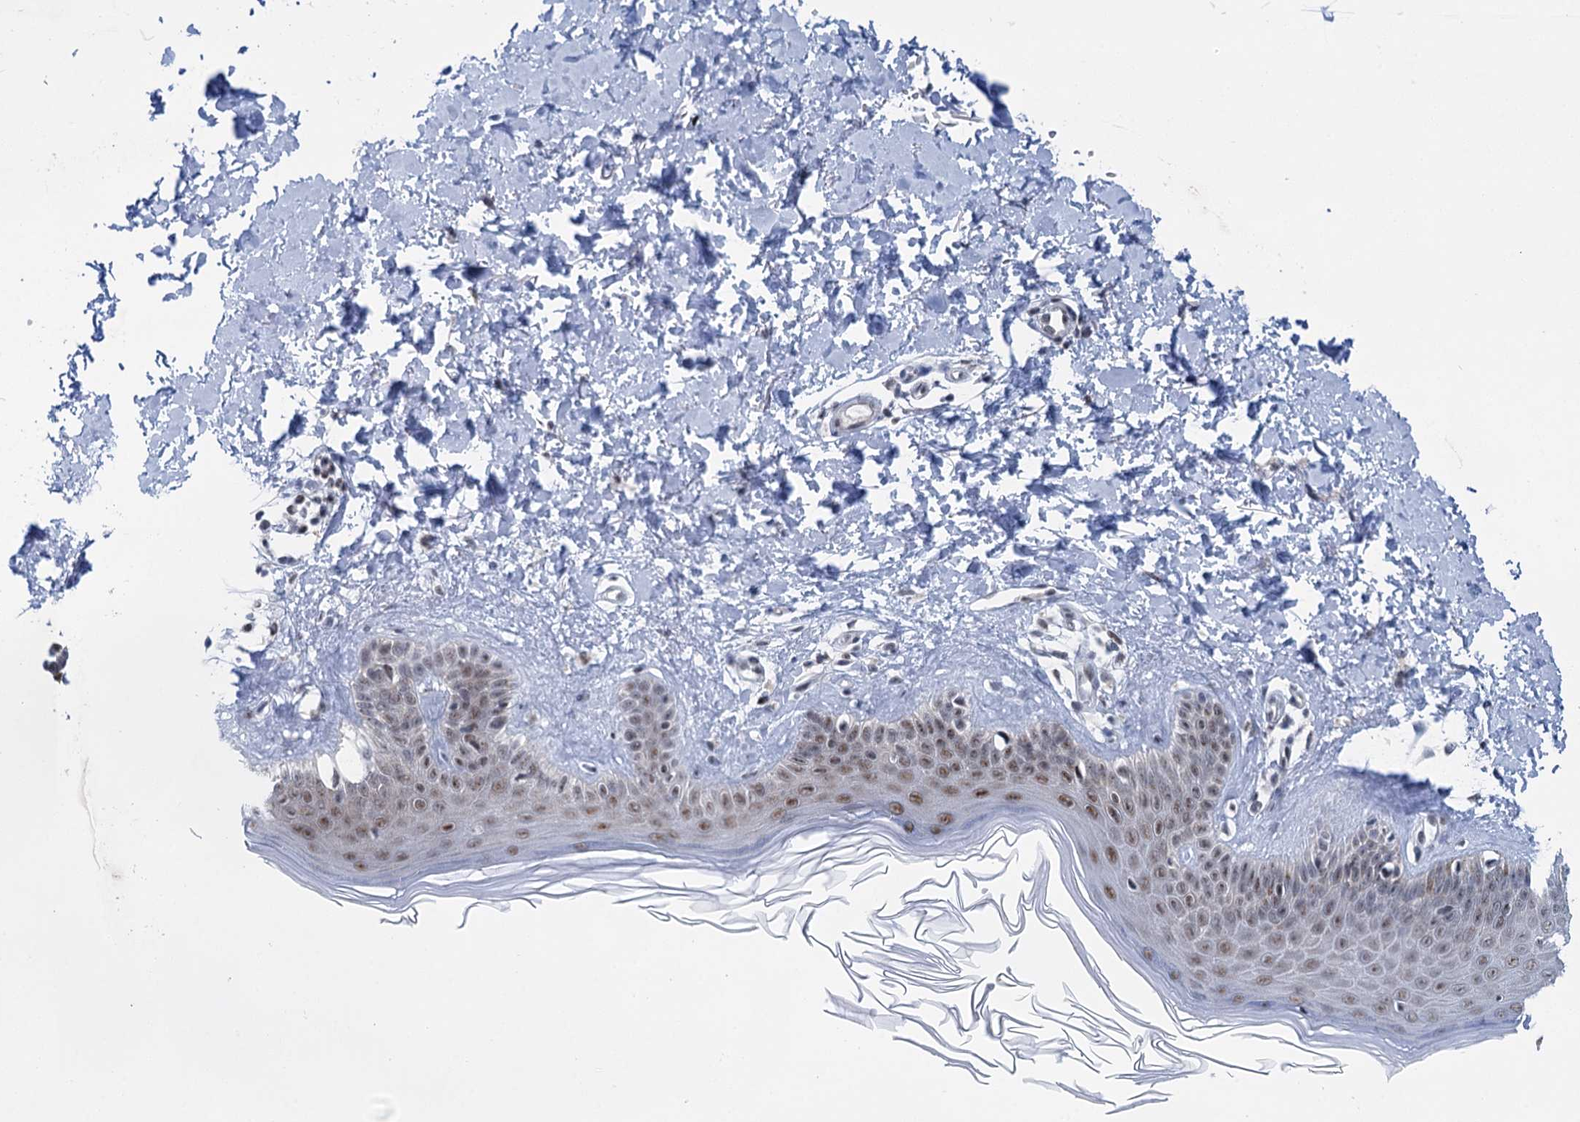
{"staining": {"intensity": "negative", "quantity": "none", "location": "none"}, "tissue": "skin", "cell_type": "Fibroblasts", "image_type": "normal", "snomed": [{"axis": "morphology", "description": "Normal tissue, NOS"}, {"axis": "topography", "description": "Skin"}], "caption": "Human skin stained for a protein using immunohistochemistry (IHC) shows no expression in fibroblasts.", "gene": "SREK1", "patient": {"sex": "male", "age": 52}}